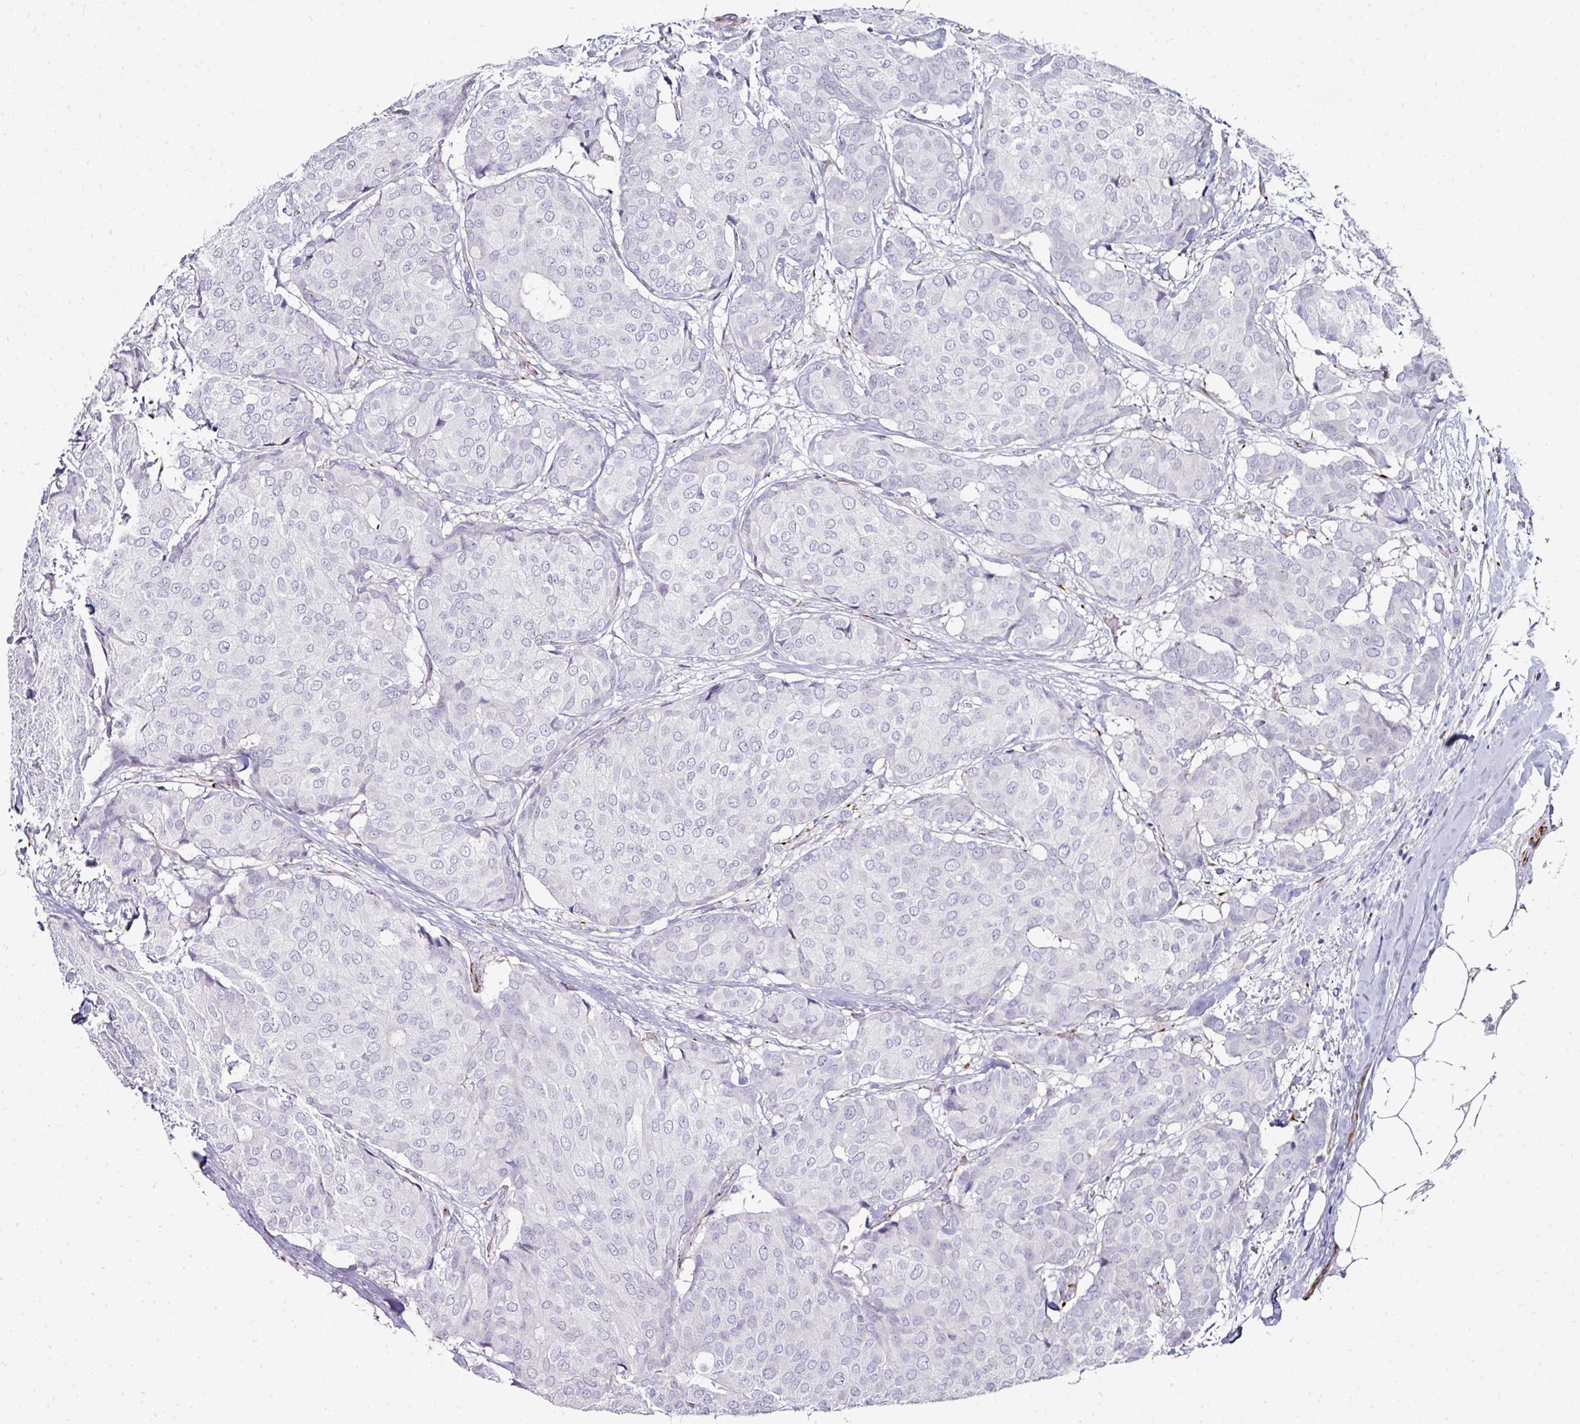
{"staining": {"intensity": "negative", "quantity": "none", "location": "none"}, "tissue": "breast cancer", "cell_type": "Tumor cells", "image_type": "cancer", "snomed": [{"axis": "morphology", "description": "Duct carcinoma"}, {"axis": "topography", "description": "Breast"}], "caption": "An immunohistochemistry micrograph of intraductal carcinoma (breast) is shown. There is no staining in tumor cells of intraductal carcinoma (breast). Brightfield microscopy of immunohistochemistry stained with DAB (brown) and hematoxylin (blue), captured at high magnification.", "gene": "TMPRSS9", "patient": {"sex": "female", "age": 75}}